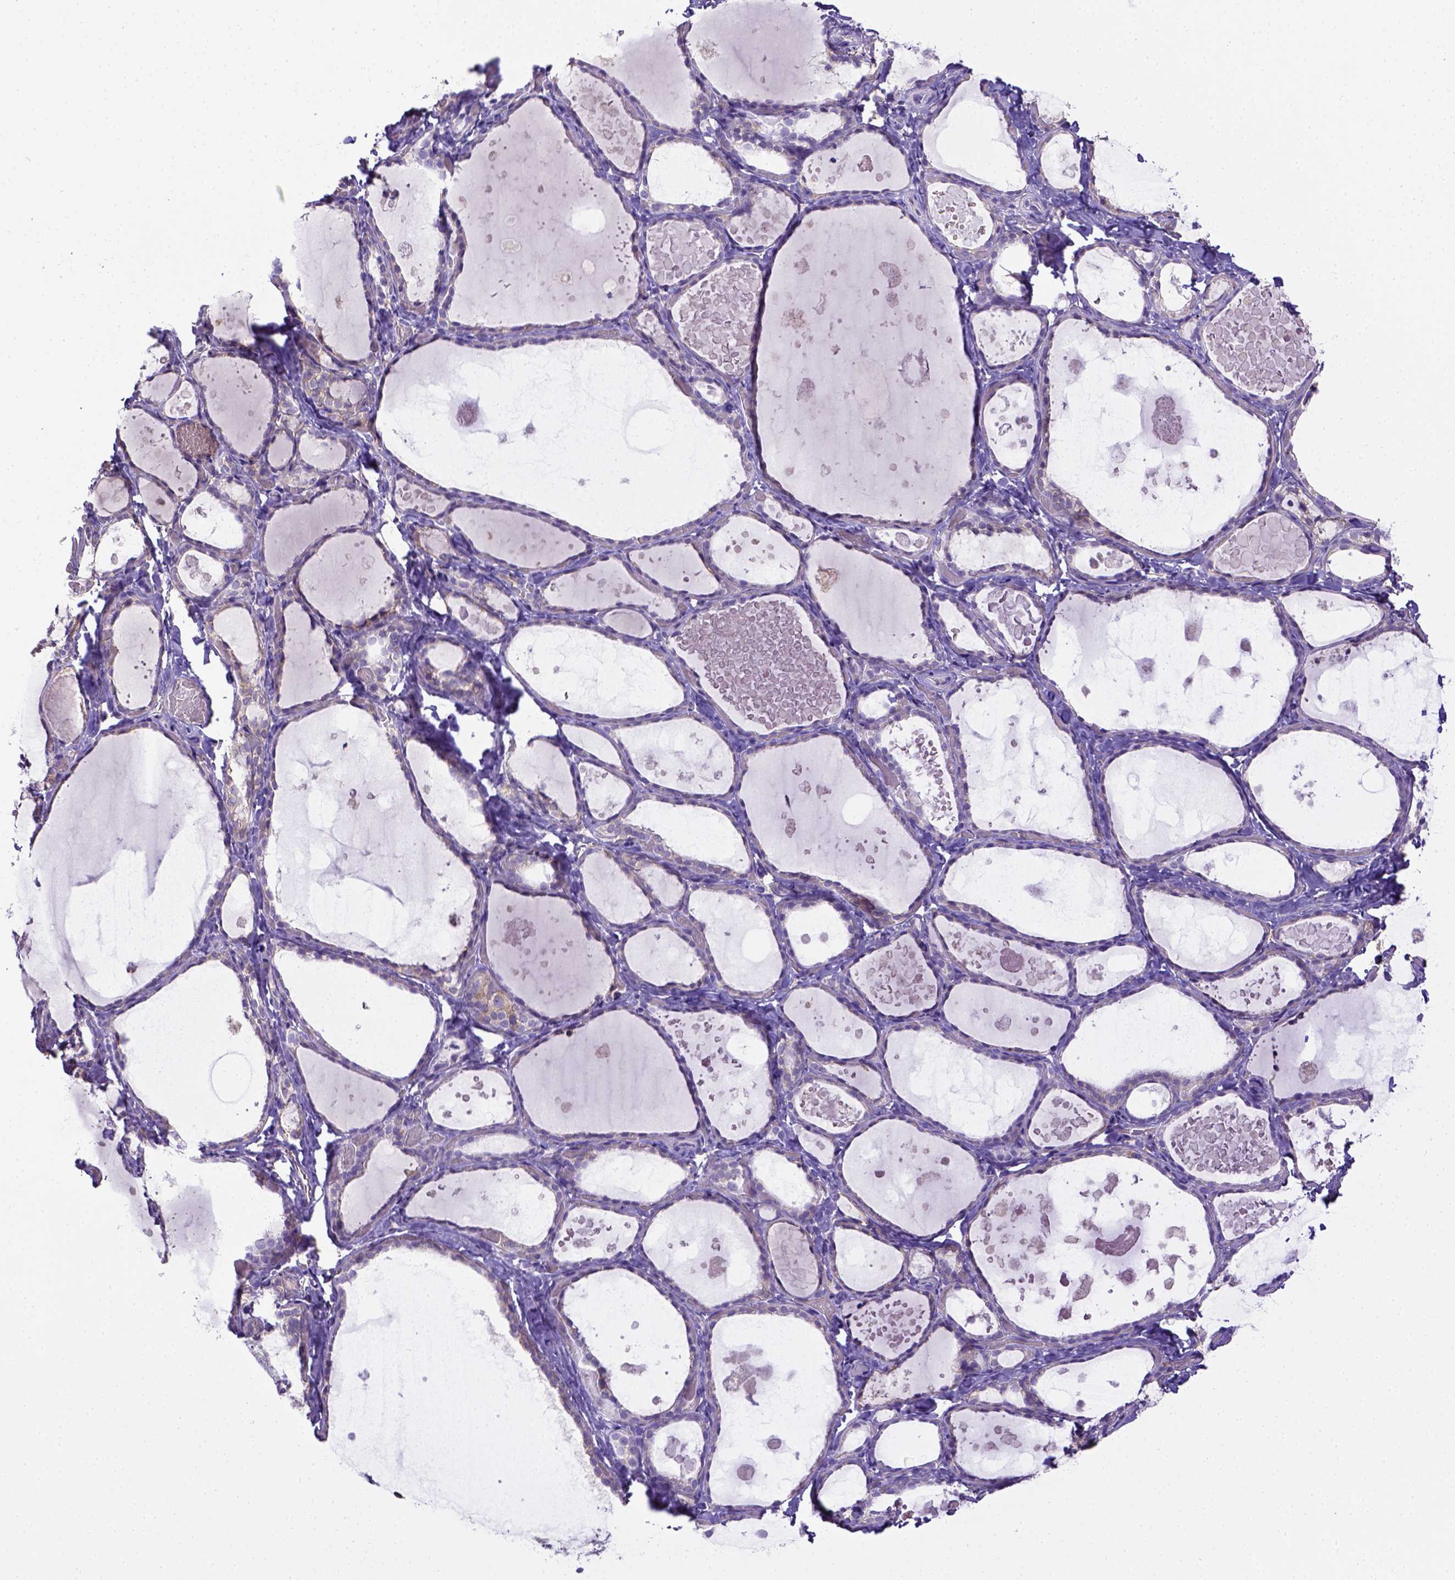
{"staining": {"intensity": "negative", "quantity": "none", "location": "none"}, "tissue": "thyroid gland", "cell_type": "Glandular cells", "image_type": "normal", "snomed": [{"axis": "morphology", "description": "Normal tissue, NOS"}, {"axis": "topography", "description": "Thyroid gland"}], "caption": "Immunohistochemistry micrograph of unremarkable thyroid gland: thyroid gland stained with DAB (3,3'-diaminobenzidine) shows no significant protein expression in glandular cells. Brightfield microscopy of IHC stained with DAB (3,3'-diaminobenzidine) (brown) and hematoxylin (blue), captured at high magnification.", "gene": "CD40", "patient": {"sex": "female", "age": 56}}